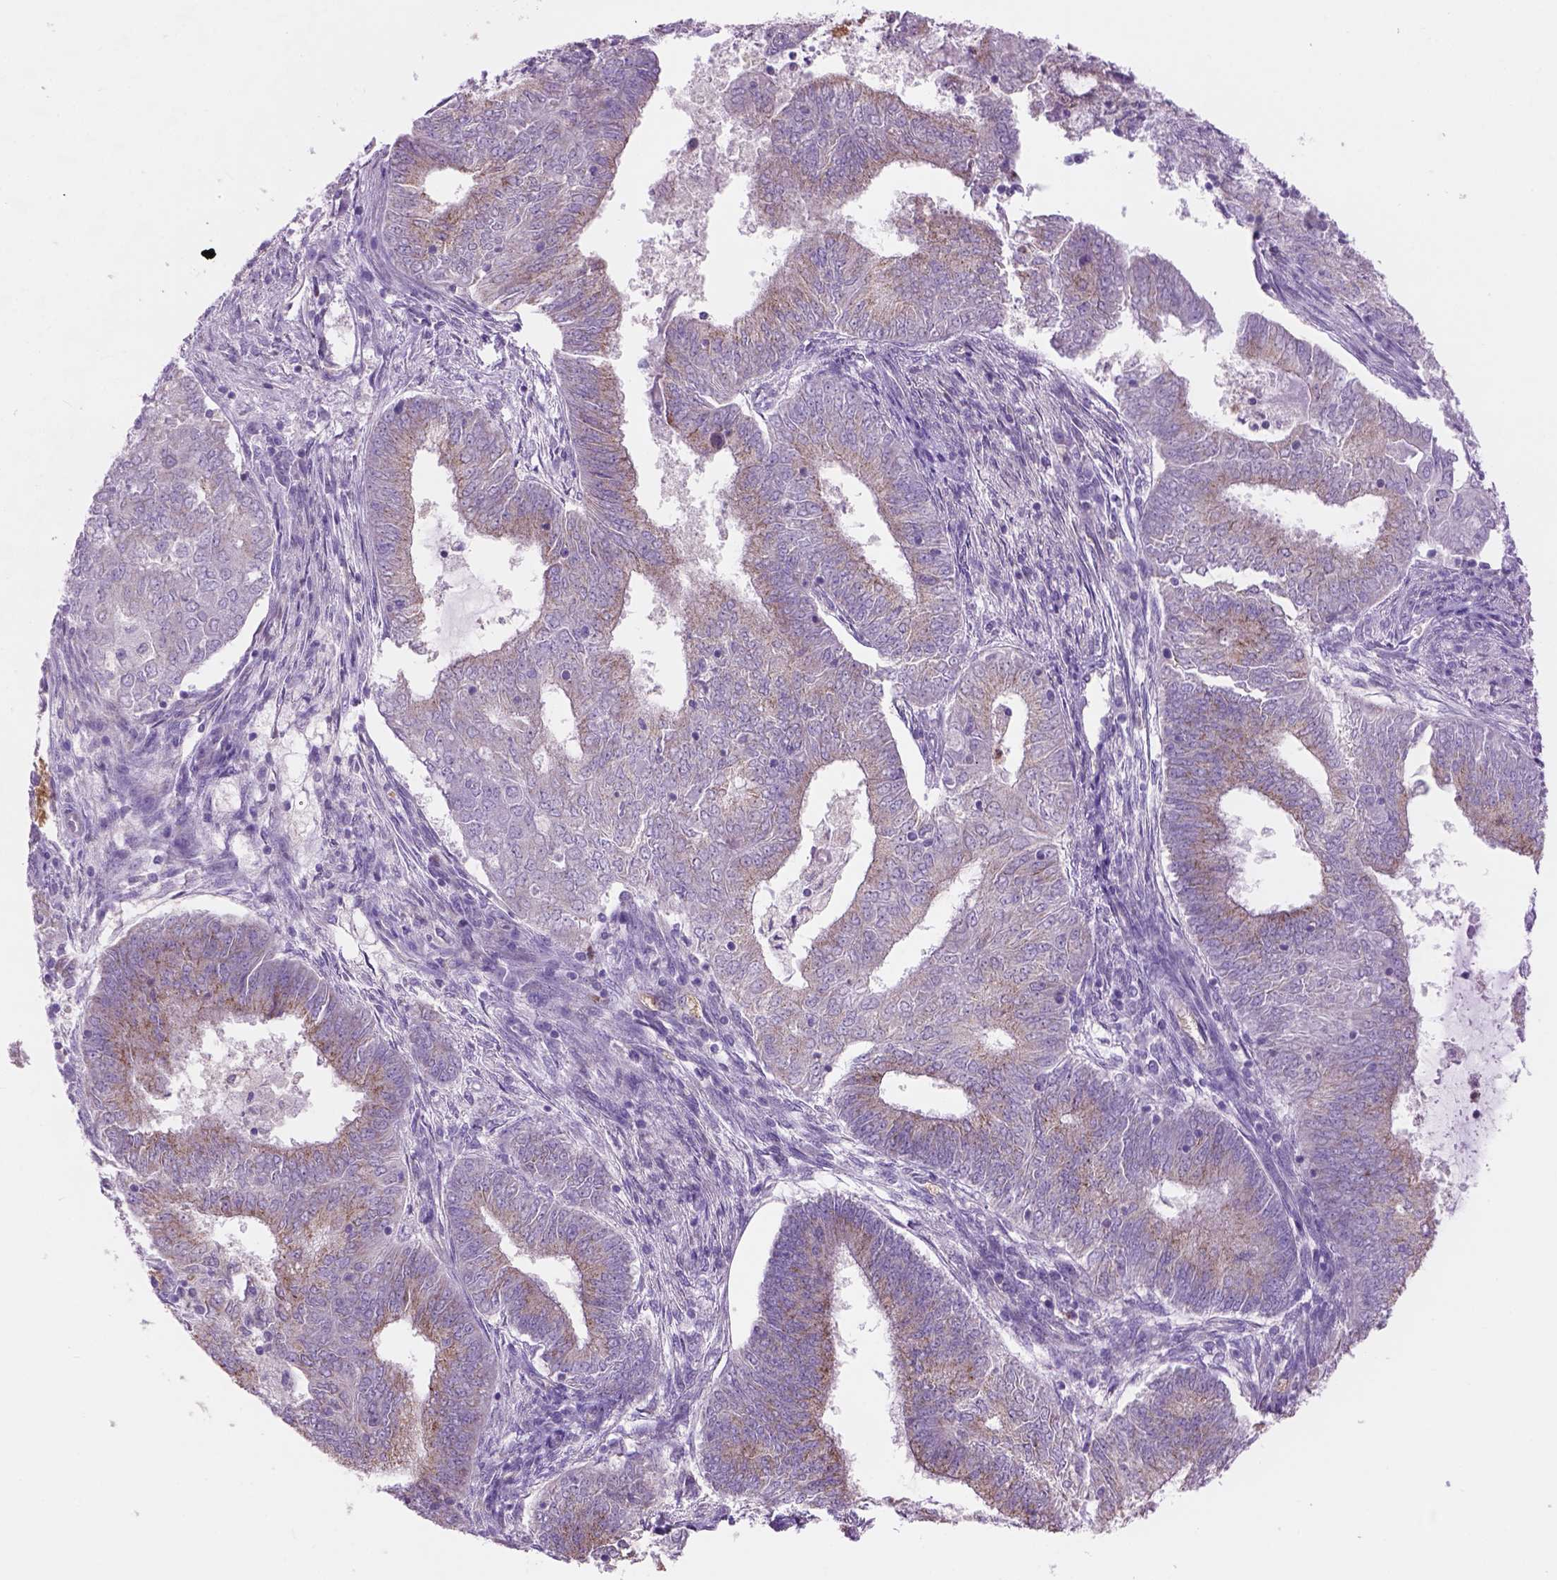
{"staining": {"intensity": "weak", "quantity": "25%-75%", "location": "cytoplasmic/membranous"}, "tissue": "endometrial cancer", "cell_type": "Tumor cells", "image_type": "cancer", "snomed": [{"axis": "morphology", "description": "Adenocarcinoma, NOS"}, {"axis": "topography", "description": "Endometrium"}], "caption": "Immunohistochemical staining of human adenocarcinoma (endometrial) demonstrates low levels of weak cytoplasmic/membranous expression in about 25%-75% of tumor cells.", "gene": "CD84", "patient": {"sex": "female", "age": 62}}